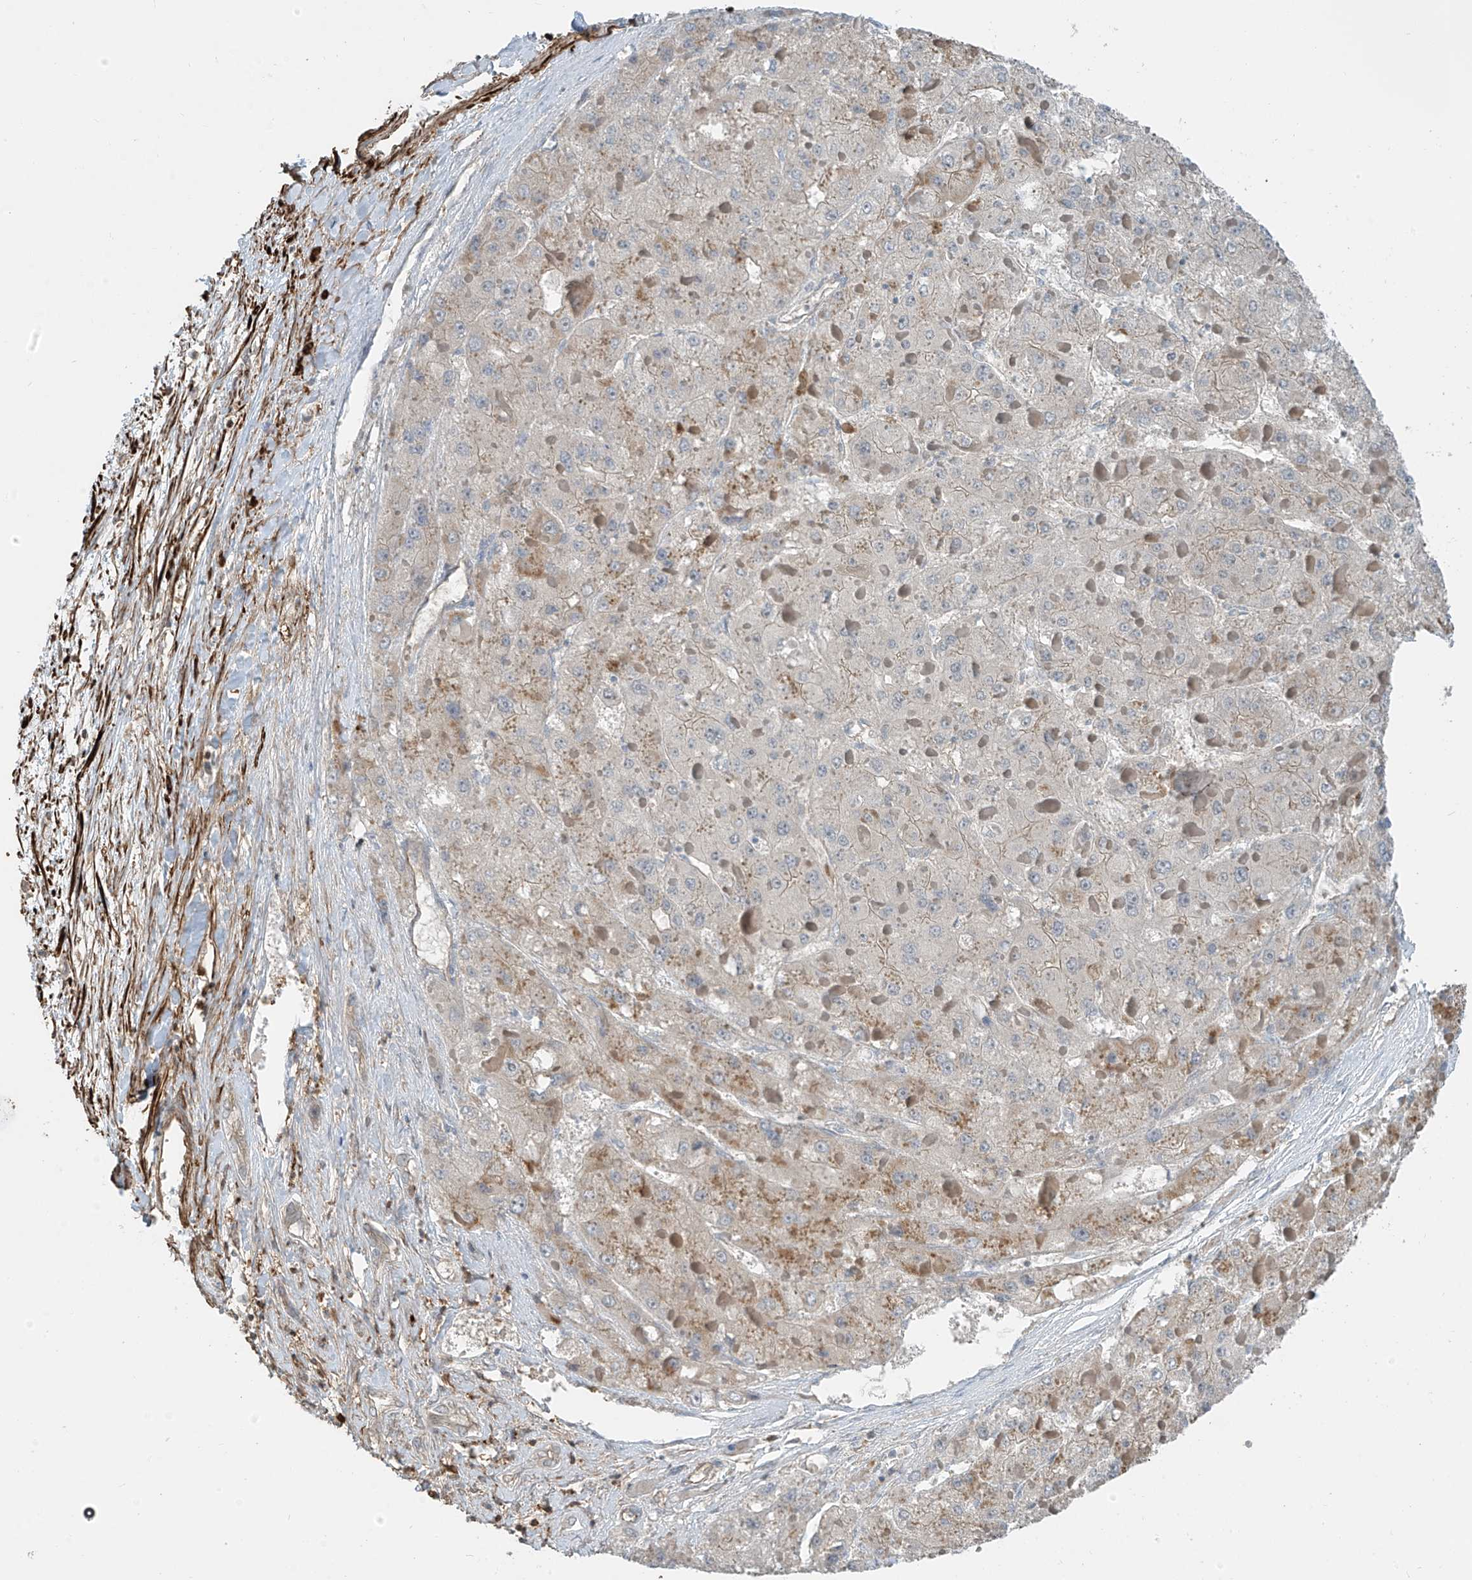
{"staining": {"intensity": "negative", "quantity": "none", "location": "none"}, "tissue": "liver cancer", "cell_type": "Tumor cells", "image_type": "cancer", "snomed": [{"axis": "morphology", "description": "Carcinoma, Hepatocellular, NOS"}, {"axis": "topography", "description": "Liver"}], "caption": "Photomicrograph shows no protein staining in tumor cells of liver cancer (hepatocellular carcinoma) tissue.", "gene": "SH3BGRL3", "patient": {"sex": "female", "age": 73}}